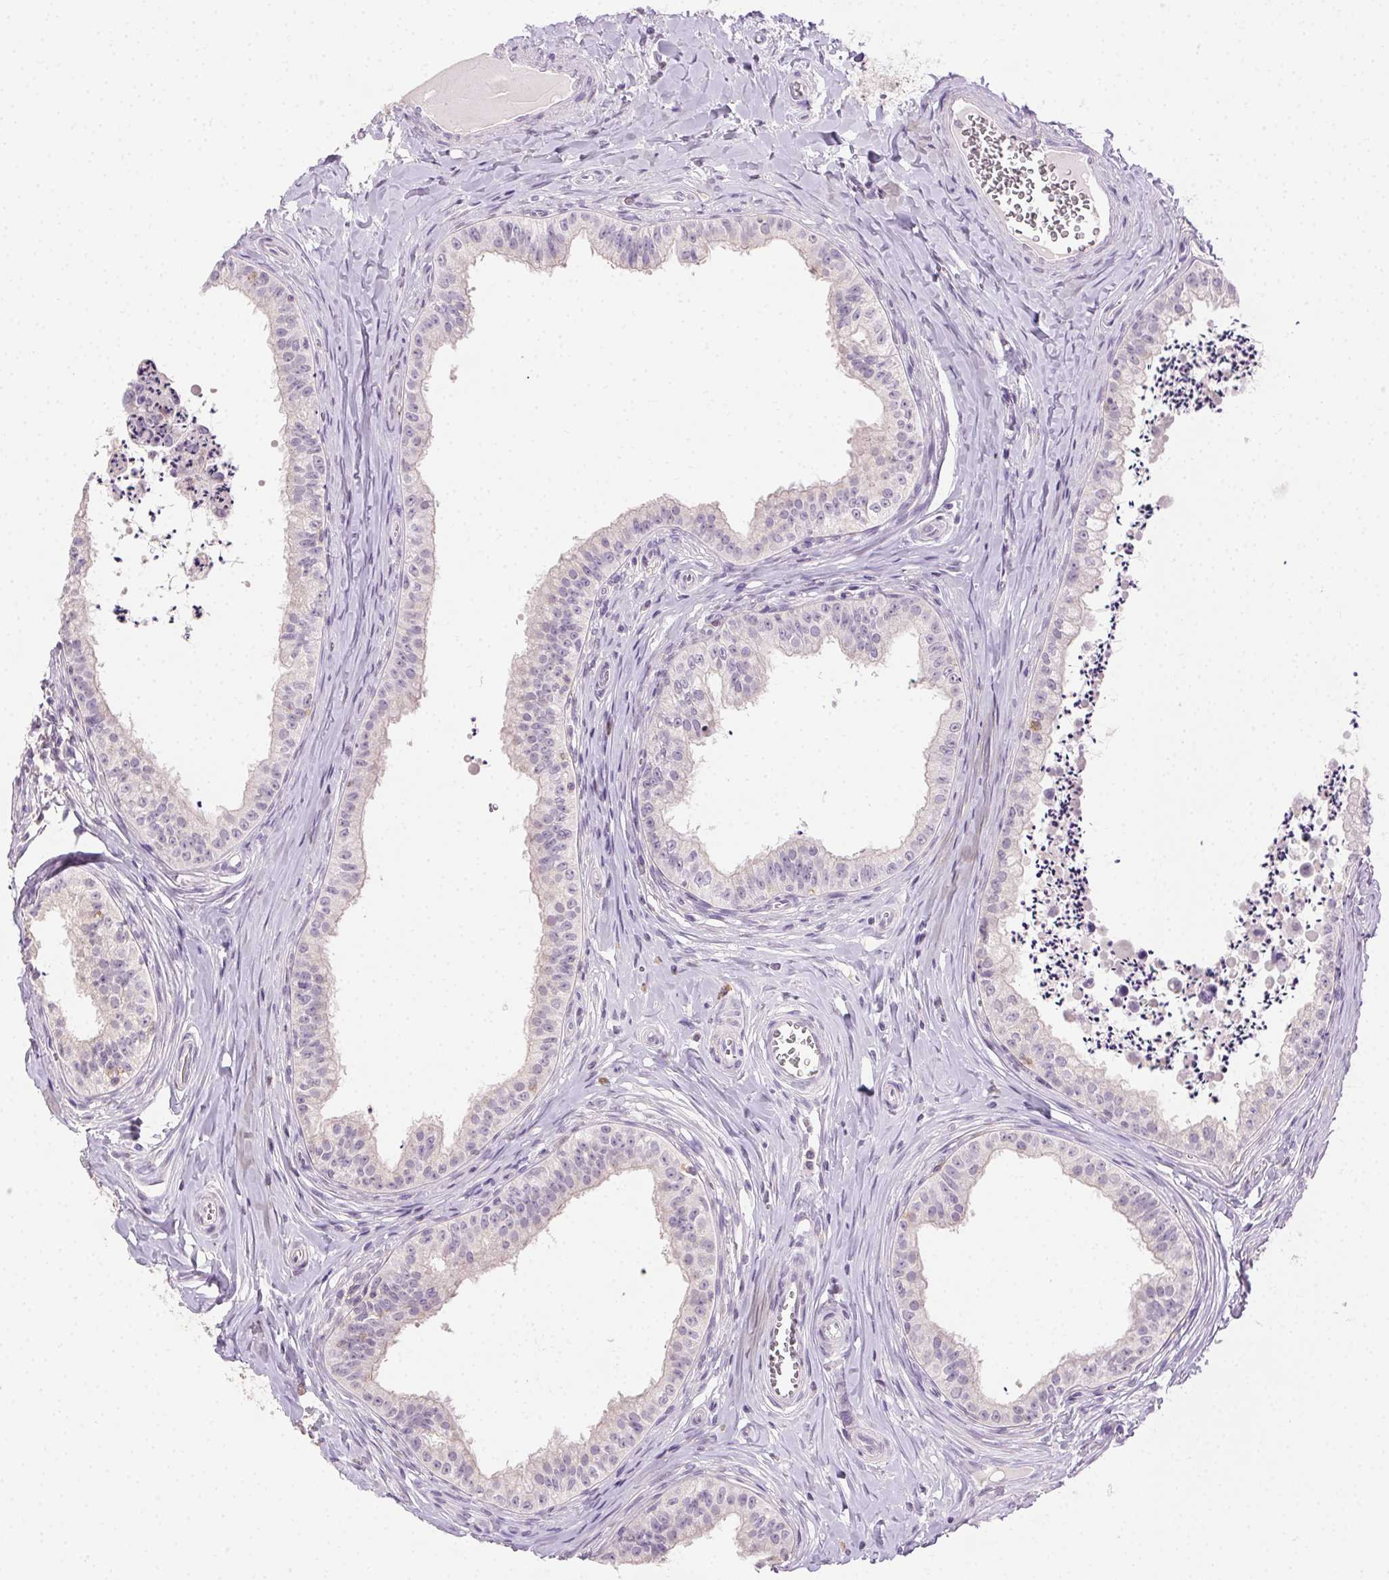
{"staining": {"intensity": "negative", "quantity": "none", "location": "none"}, "tissue": "epididymis", "cell_type": "Glandular cells", "image_type": "normal", "snomed": [{"axis": "morphology", "description": "Normal tissue, NOS"}, {"axis": "topography", "description": "Epididymis"}], "caption": "Protein analysis of benign epididymis demonstrates no significant expression in glandular cells.", "gene": "AKAP5", "patient": {"sex": "male", "age": 24}}